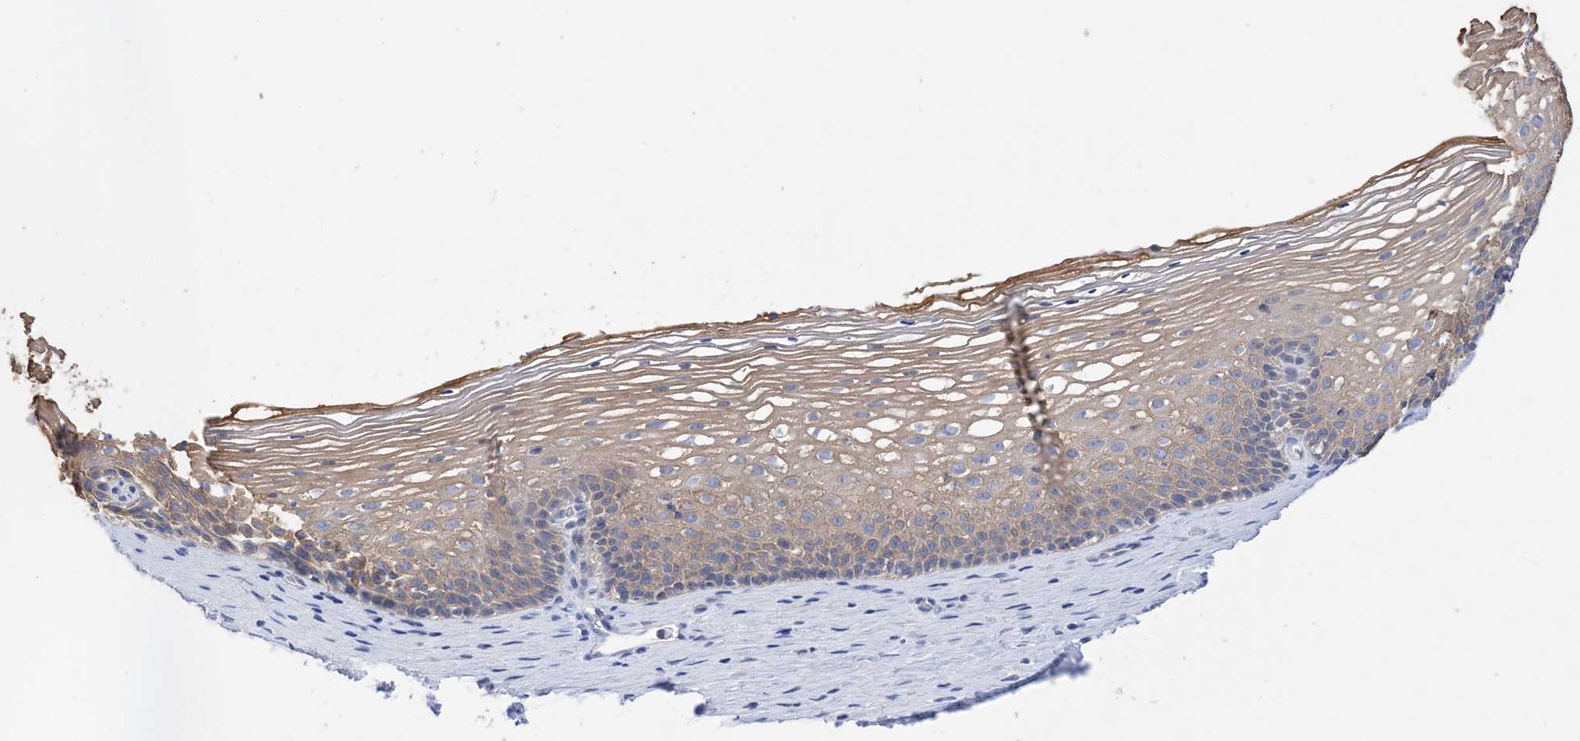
{"staining": {"intensity": "moderate", "quantity": ">75%", "location": "cytoplasmic/membranous"}, "tissue": "cervix", "cell_type": "Glandular cells", "image_type": "normal", "snomed": [{"axis": "morphology", "description": "Normal tissue, NOS"}, {"axis": "topography", "description": "Cervix"}], "caption": "Moderate cytoplasmic/membranous protein expression is seen in approximately >75% of glandular cells in cervix. The staining is performed using DAB brown chromogen to label protein expression. The nuclei are counter-stained blue using hematoxylin.", "gene": "PLK4", "patient": {"sex": "female", "age": 33}}